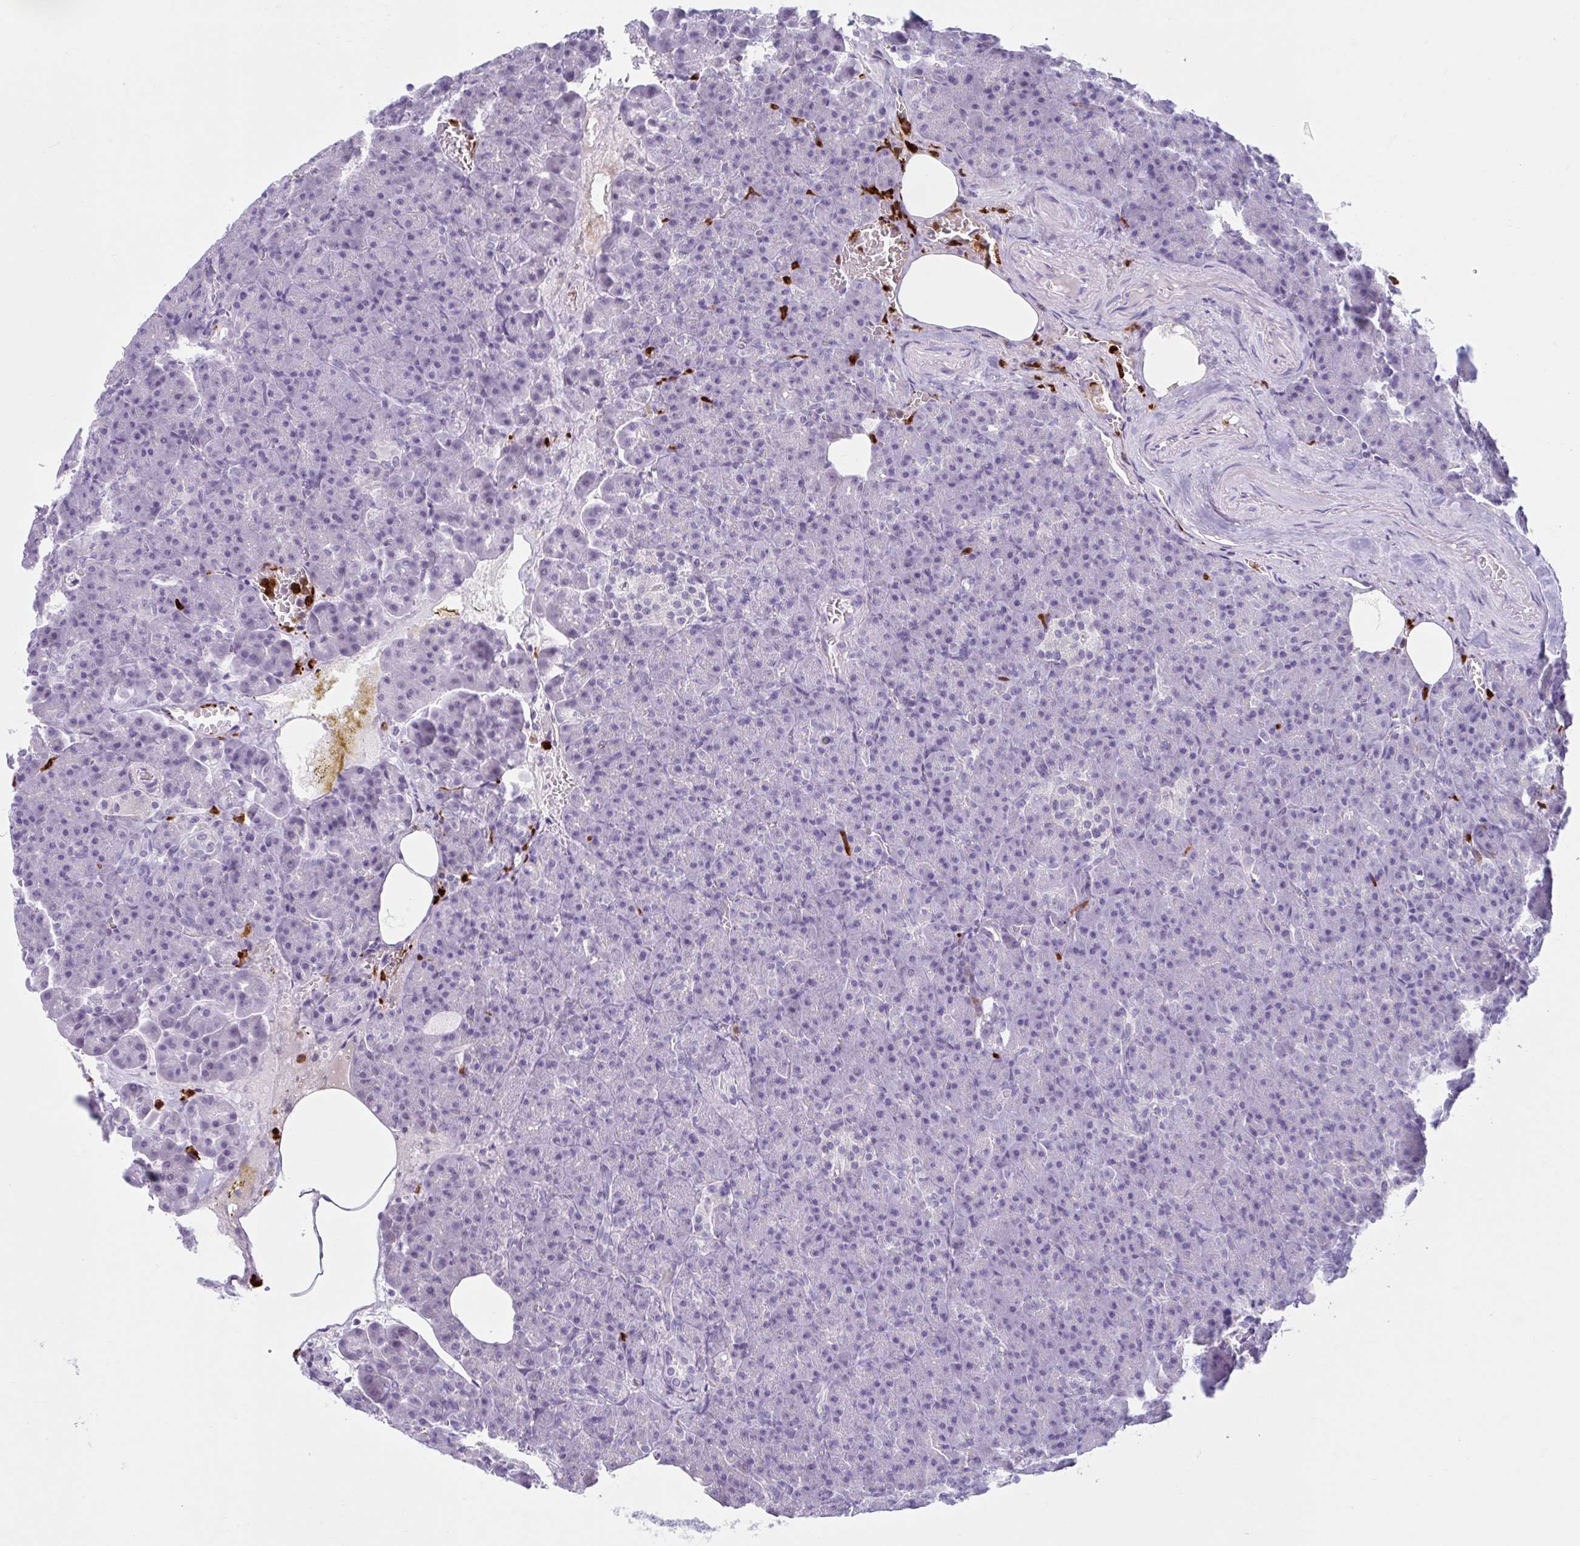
{"staining": {"intensity": "negative", "quantity": "none", "location": "none"}, "tissue": "pancreas", "cell_type": "Exocrine glandular cells", "image_type": "normal", "snomed": [{"axis": "morphology", "description": "Normal tissue, NOS"}, {"axis": "topography", "description": "Pancreas"}], "caption": "A high-resolution histopathology image shows IHC staining of normal pancreas, which shows no significant positivity in exocrine glandular cells. (Stains: DAB (3,3'-diaminobenzidine) IHC with hematoxylin counter stain, Microscopy: brightfield microscopy at high magnification).", "gene": "CEP120", "patient": {"sex": "female", "age": 74}}